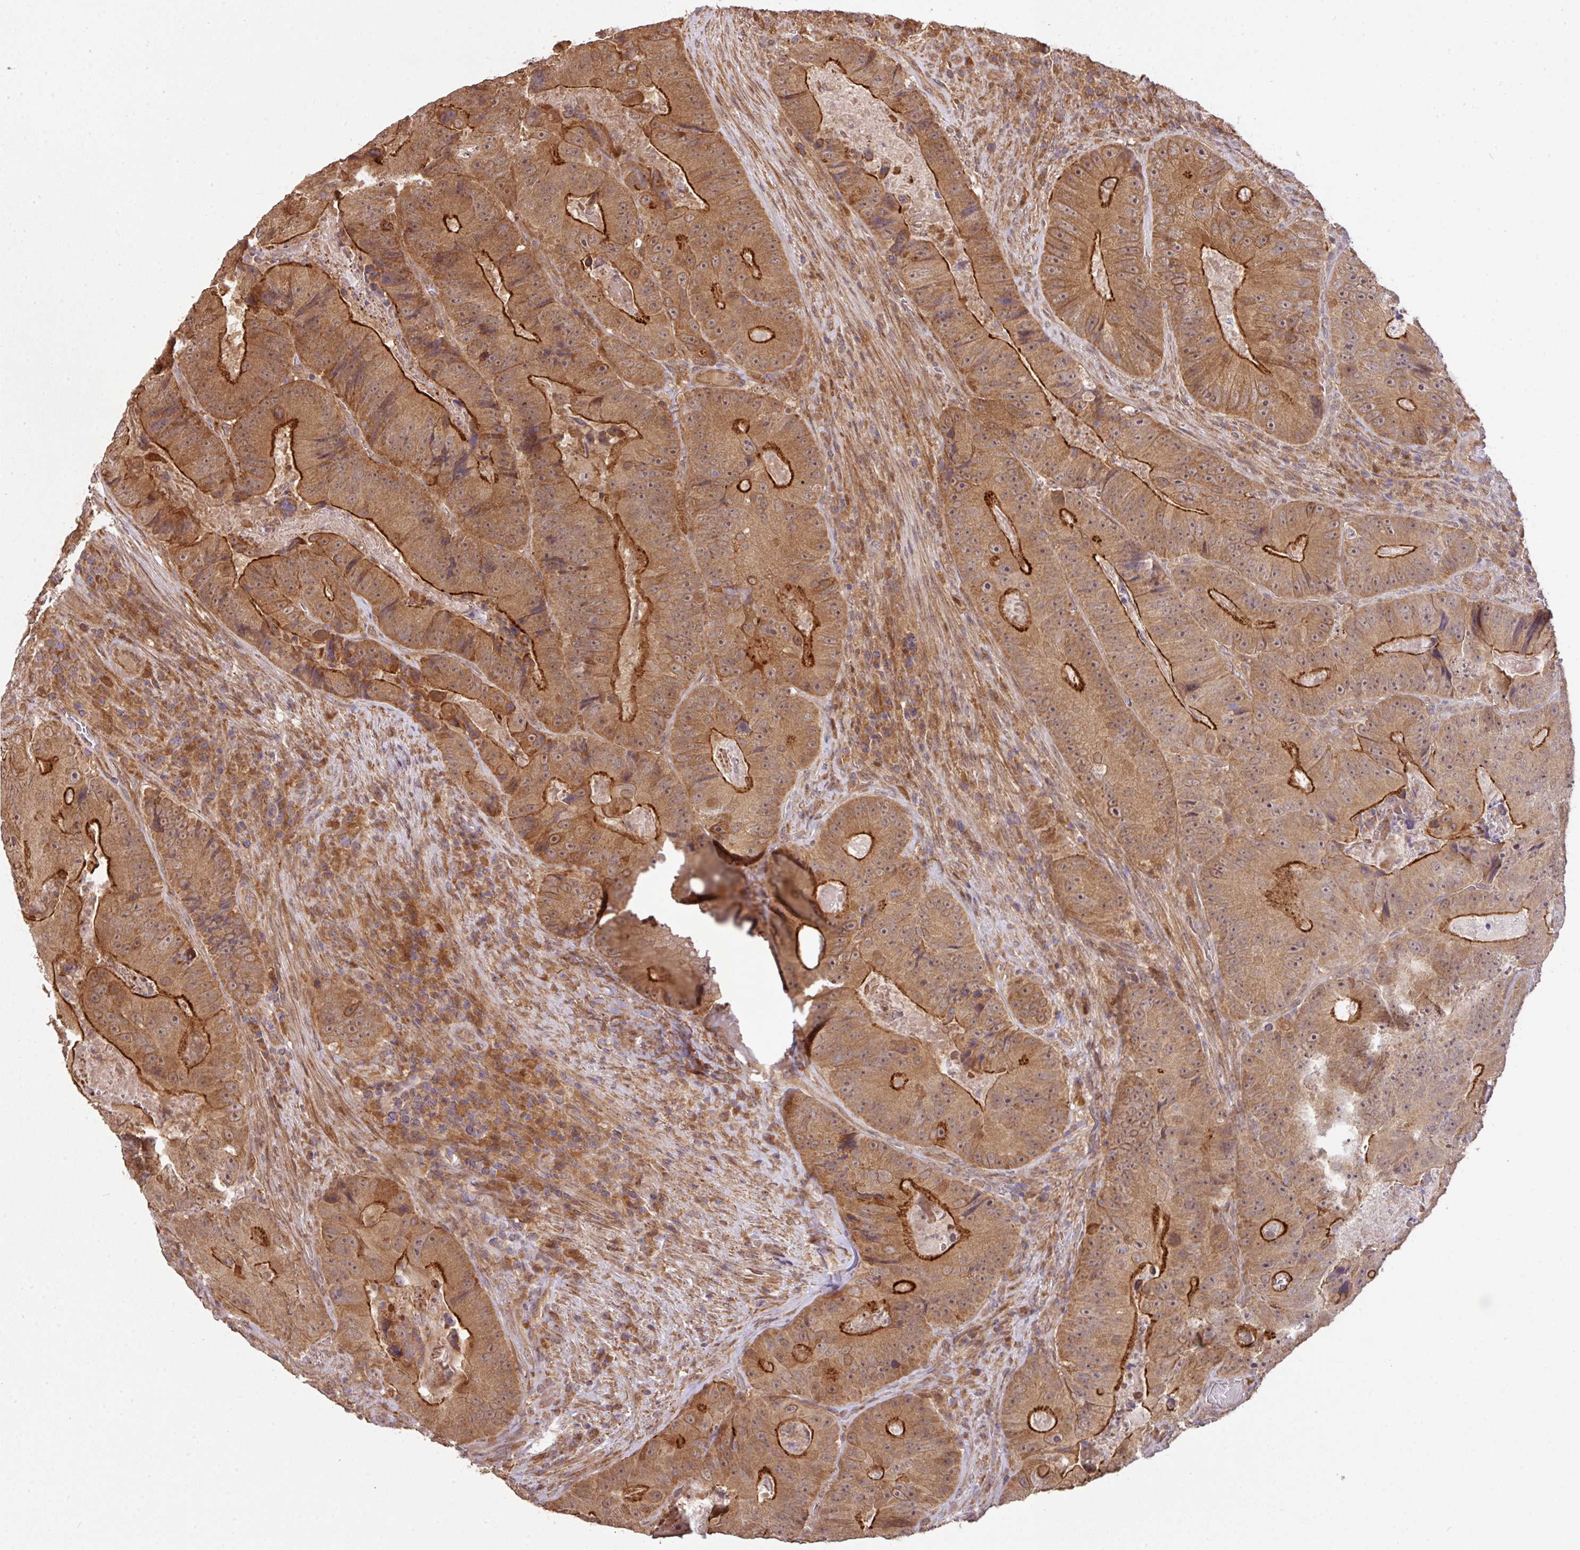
{"staining": {"intensity": "strong", "quantity": "25%-75%", "location": "cytoplasmic/membranous"}, "tissue": "colorectal cancer", "cell_type": "Tumor cells", "image_type": "cancer", "snomed": [{"axis": "morphology", "description": "Adenocarcinoma, NOS"}, {"axis": "topography", "description": "Colon"}], "caption": "Immunohistochemistry (IHC) (DAB (3,3'-diaminobenzidine)) staining of human adenocarcinoma (colorectal) exhibits strong cytoplasmic/membranous protein staining in approximately 25%-75% of tumor cells. The staining is performed using DAB (3,3'-diaminobenzidine) brown chromogen to label protein expression. The nuclei are counter-stained blue using hematoxylin.", "gene": "ARPIN", "patient": {"sex": "female", "age": 86}}